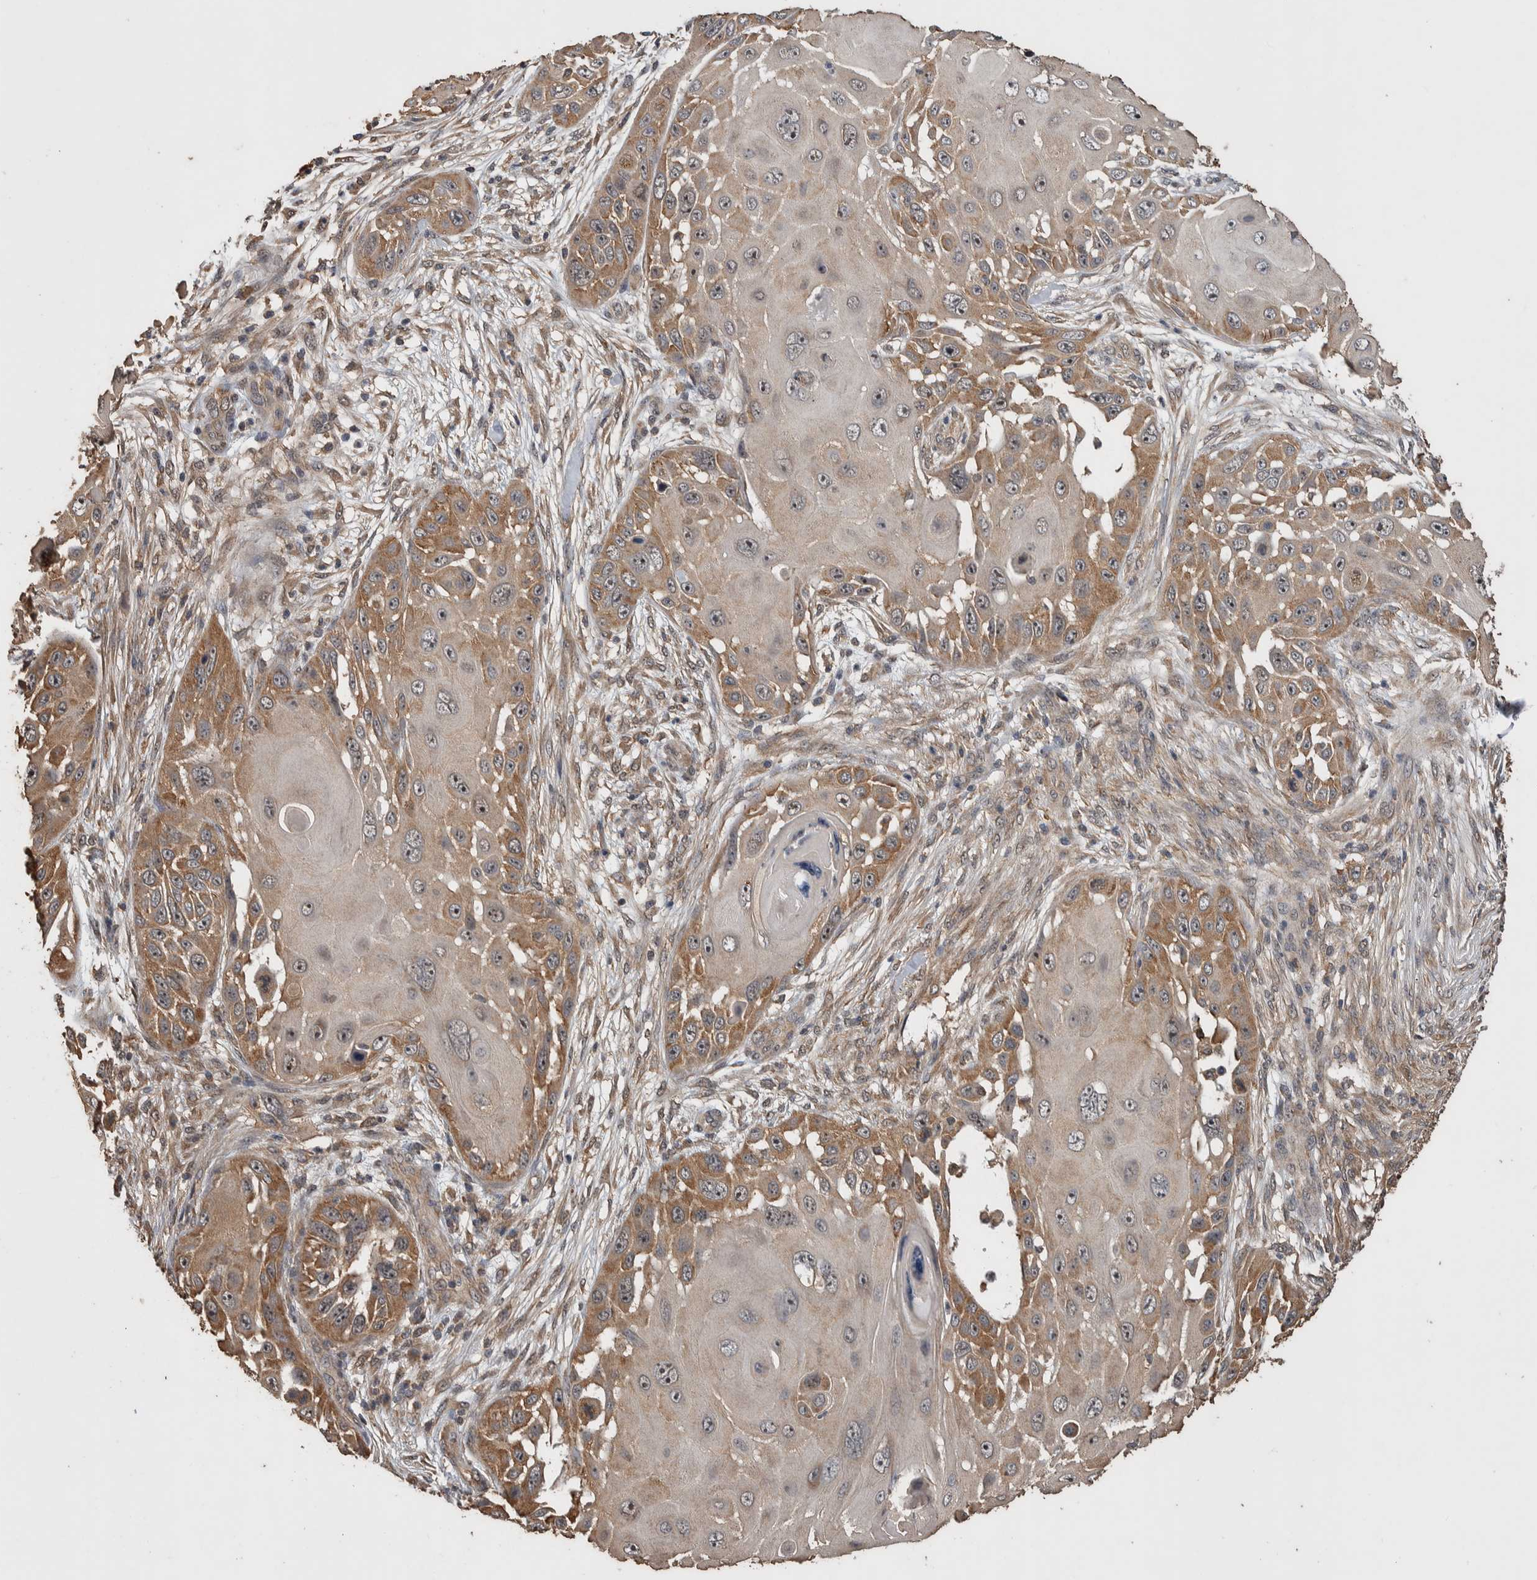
{"staining": {"intensity": "moderate", "quantity": ">75%", "location": "cytoplasmic/membranous,nuclear"}, "tissue": "skin cancer", "cell_type": "Tumor cells", "image_type": "cancer", "snomed": [{"axis": "morphology", "description": "Squamous cell carcinoma, NOS"}, {"axis": "topography", "description": "Skin"}], "caption": "A micrograph of human skin cancer (squamous cell carcinoma) stained for a protein shows moderate cytoplasmic/membranous and nuclear brown staining in tumor cells.", "gene": "DVL2", "patient": {"sex": "female", "age": 44}}